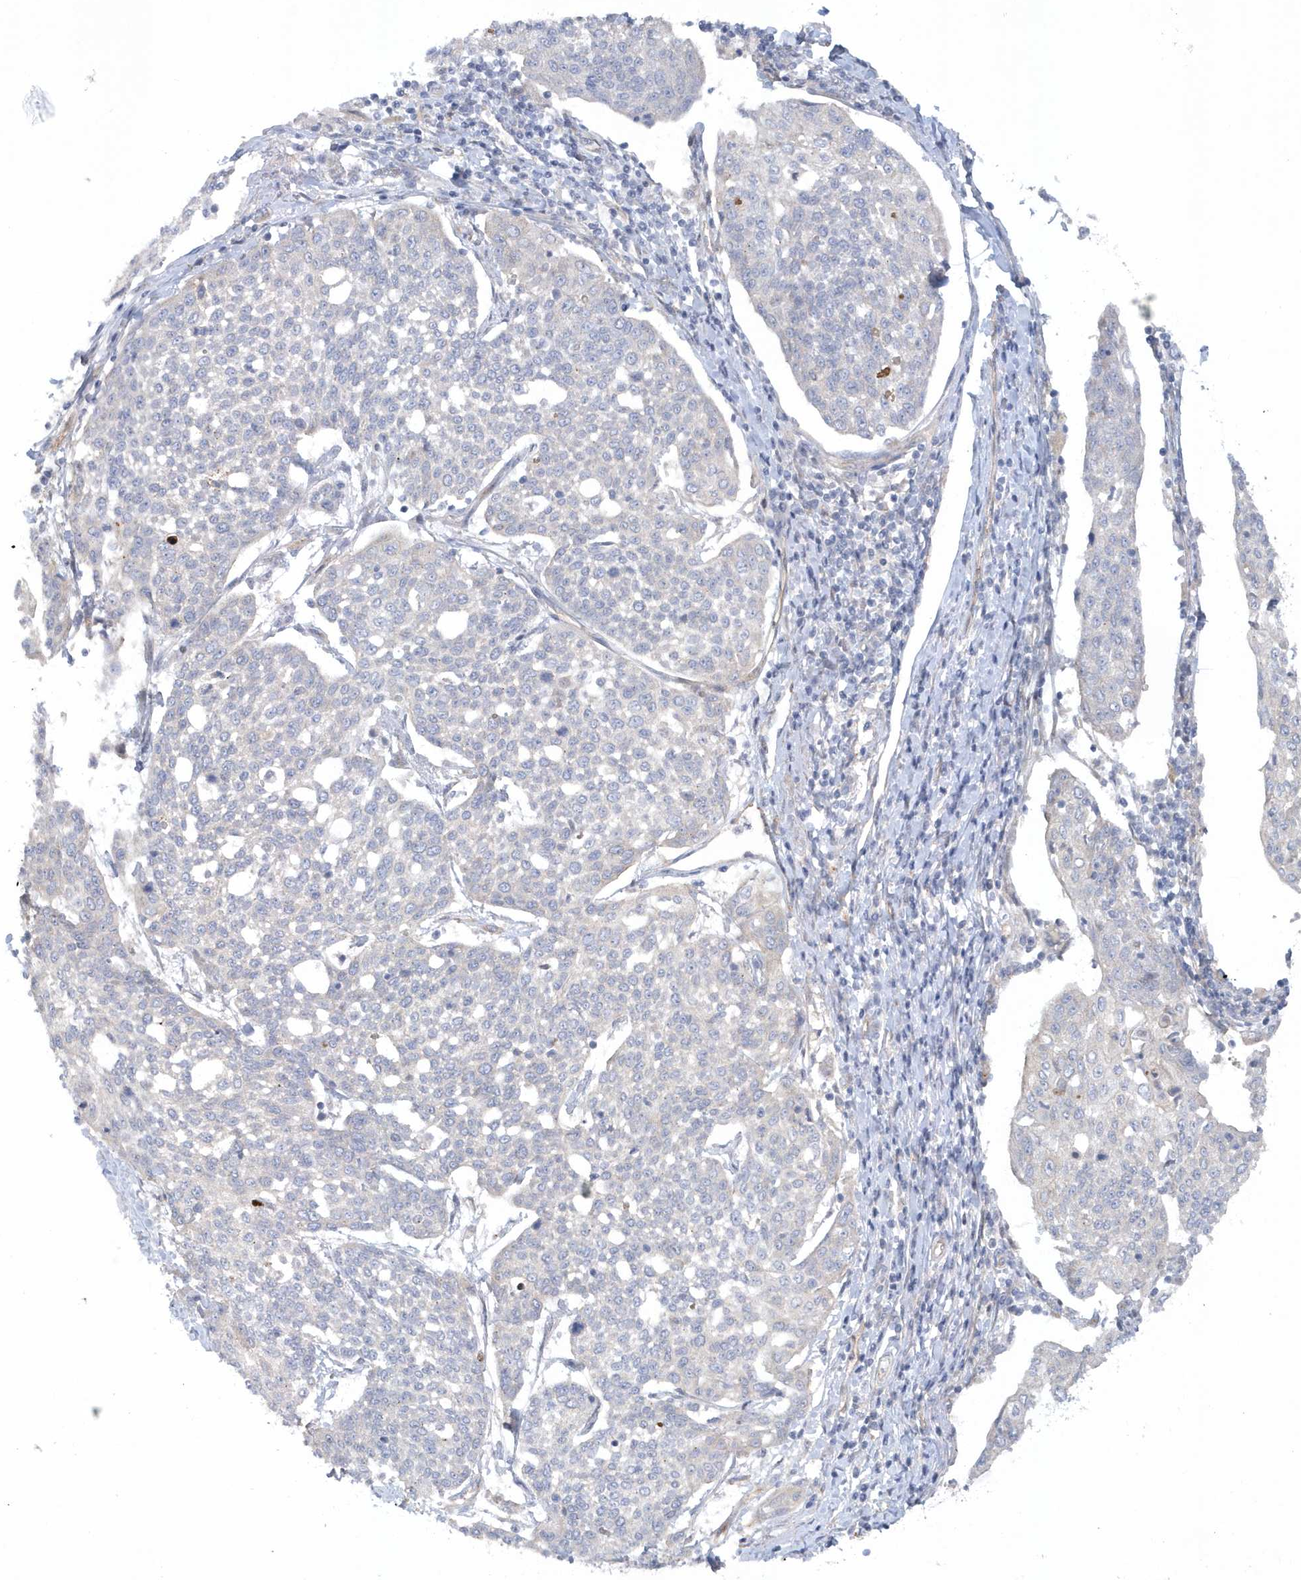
{"staining": {"intensity": "negative", "quantity": "none", "location": "none"}, "tissue": "cervical cancer", "cell_type": "Tumor cells", "image_type": "cancer", "snomed": [{"axis": "morphology", "description": "Squamous cell carcinoma, NOS"}, {"axis": "topography", "description": "Cervix"}], "caption": "Tumor cells are negative for brown protein staining in cervical cancer (squamous cell carcinoma).", "gene": "RAI14", "patient": {"sex": "female", "age": 34}}